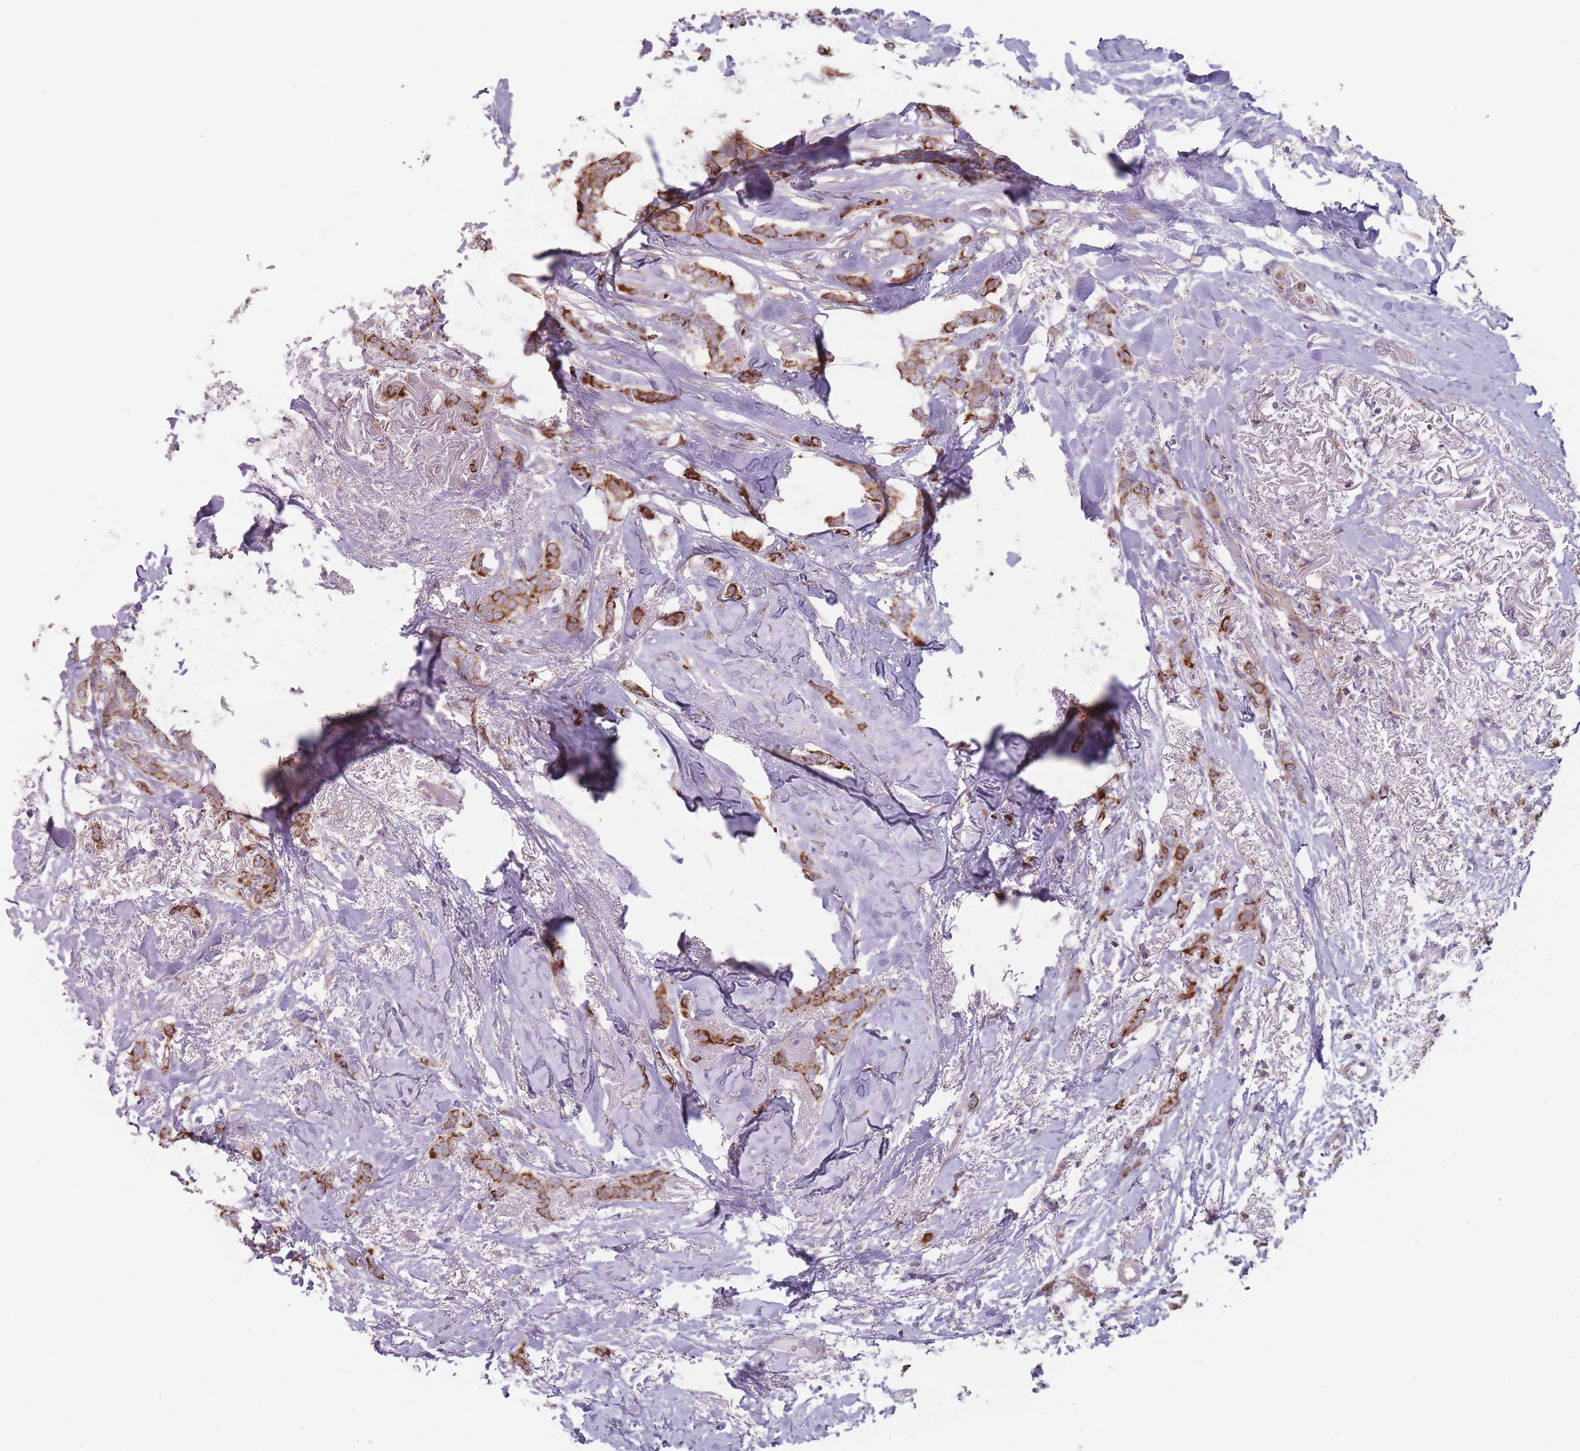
{"staining": {"intensity": "strong", "quantity": ">75%", "location": "cytoplasmic/membranous"}, "tissue": "breast cancer", "cell_type": "Tumor cells", "image_type": "cancer", "snomed": [{"axis": "morphology", "description": "Duct carcinoma"}, {"axis": "topography", "description": "Breast"}], "caption": "This is an image of immunohistochemistry (IHC) staining of breast cancer, which shows strong staining in the cytoplasmic/membranous of tumor cells.", "gene": "HSBP1L1", "patient": {"sex": "female", "age": 72}}